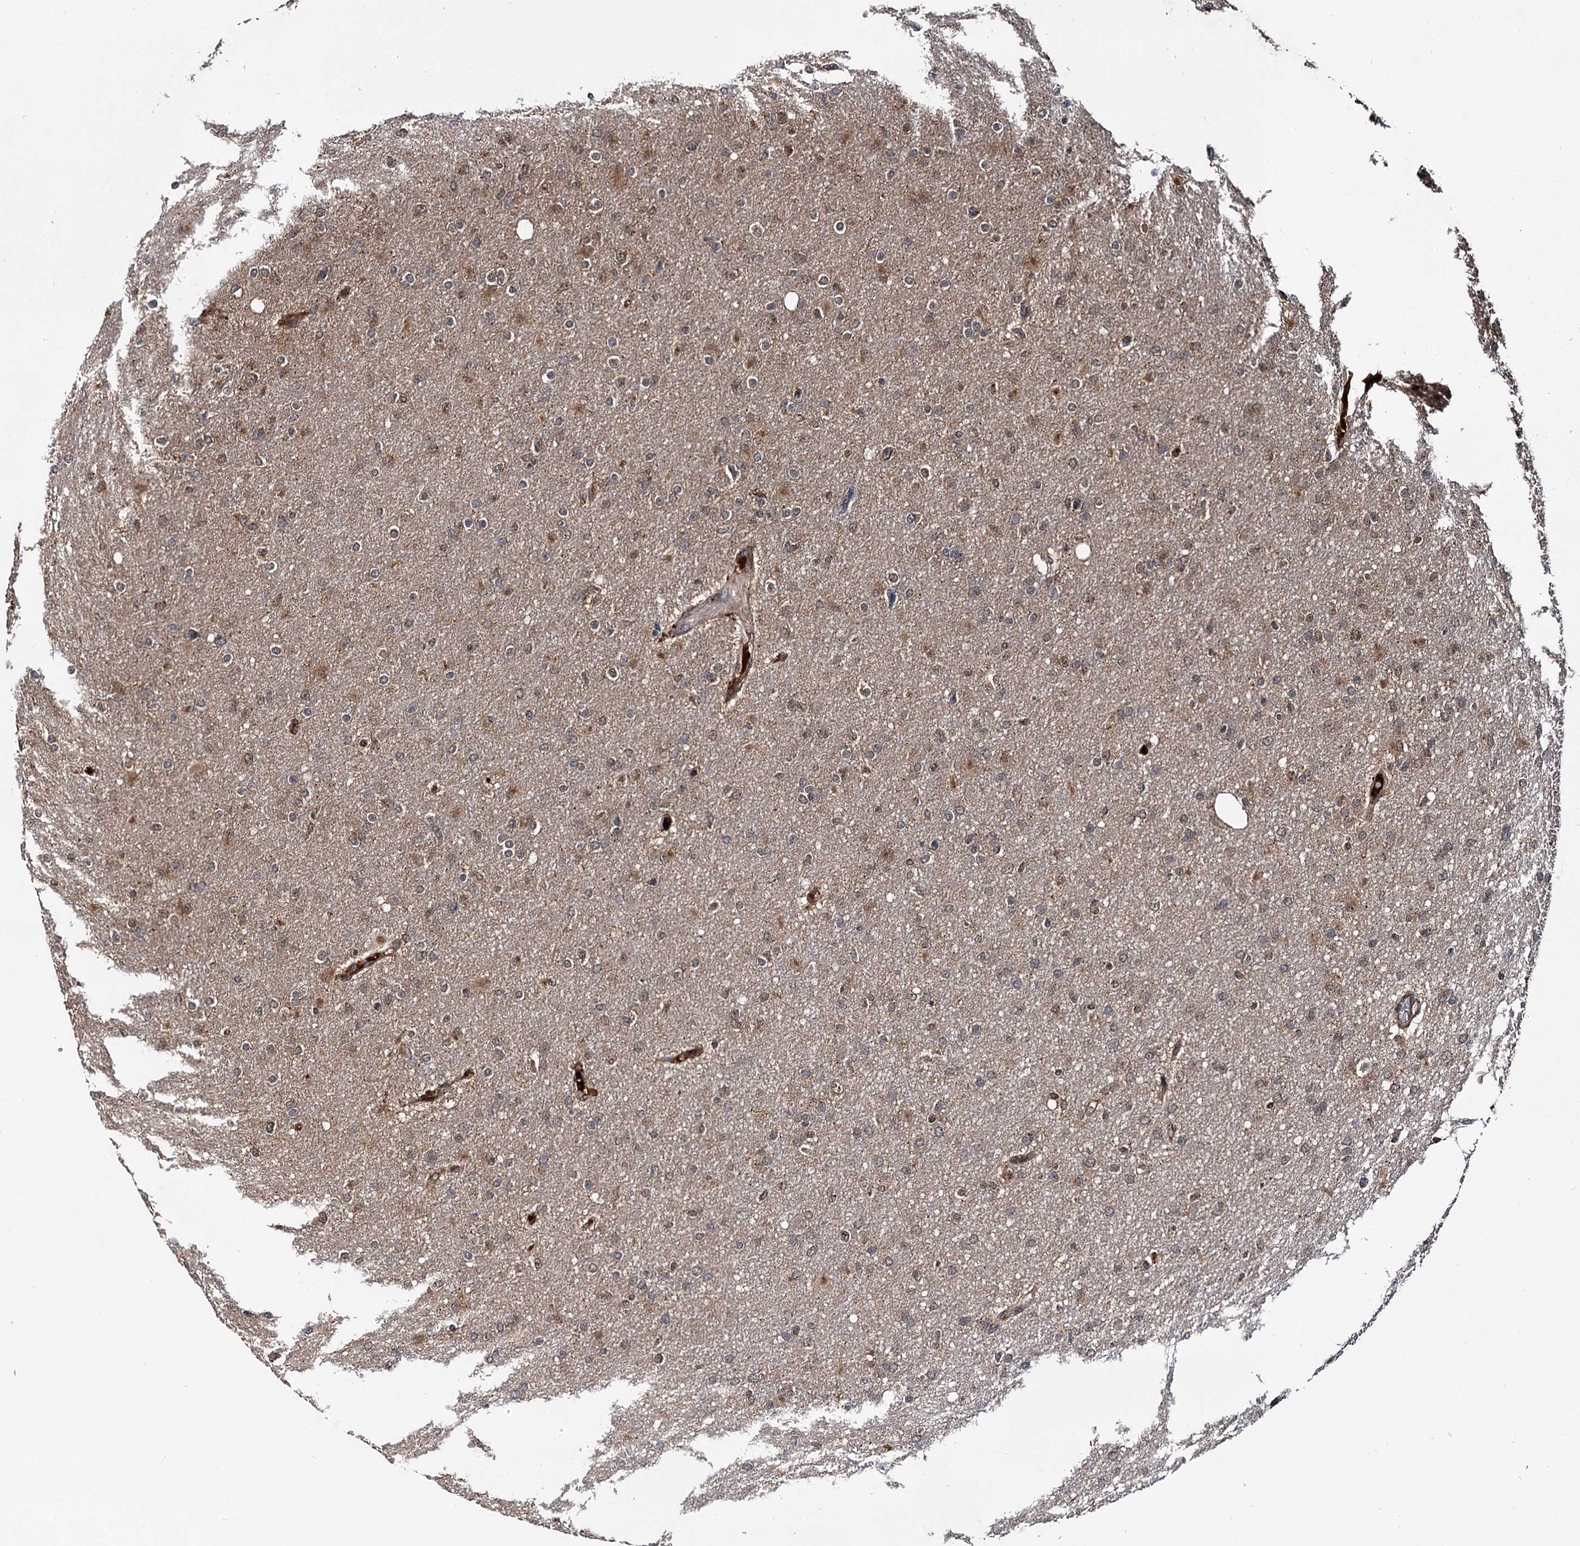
{"staining": {"intensity": "negative", "quantity": "none", "location": "none"}, "tissue": "glioma", "cell_type": "Tumor cells", "image_type": "cancer", "snomed": [{"axis": "morphology", "description": "Glioma, malignant, High grade"}, {"axis": "topography", "description": "Cerebral cortex"}], "caption": "Tumor cells show no significant staining in malignant glioma (high-grade).", "gene": "CEP192", "patient": {"sex": "female", "age": 36}}